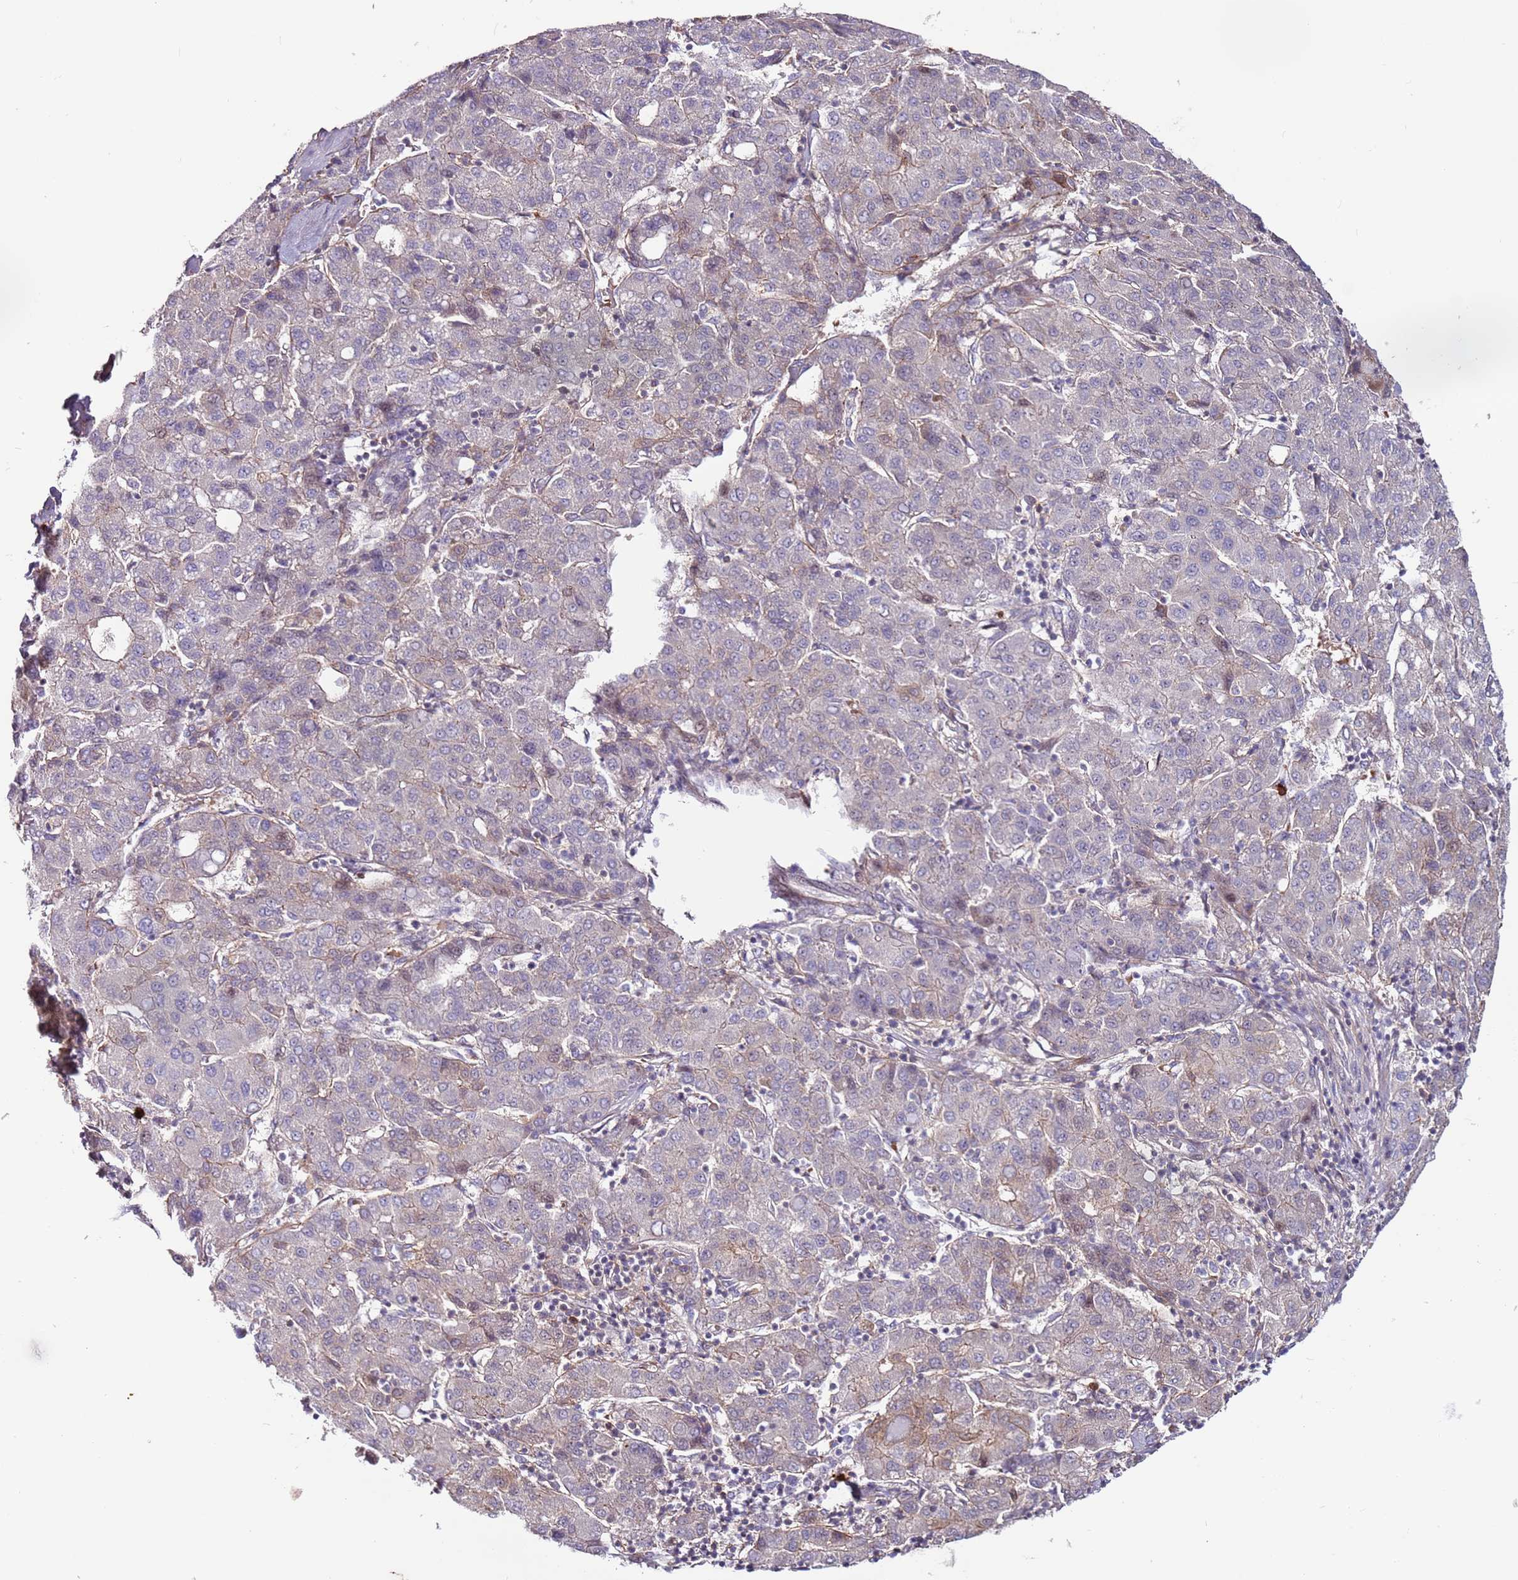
{"staining": {"intensity": "weak", "quantity": "<25%", "location": "cytoplasmic/membranous"}, "tissue": "liver cancer", "cell_type": "Tumor cells", "image_type": "cancer", "snomed": [{"axis": "morphology", "description": "Carcinoma, Hepatocellular, NOS"}, {"axis": "topography", "description": "Liver"}], "caption": "Hepatocellular carcinoma (liver) was stained to show a protein in brown. There is no significant expression in tumor cells.", "gene": "MTG2", "patient": {"sex": "male", "age": 65}}